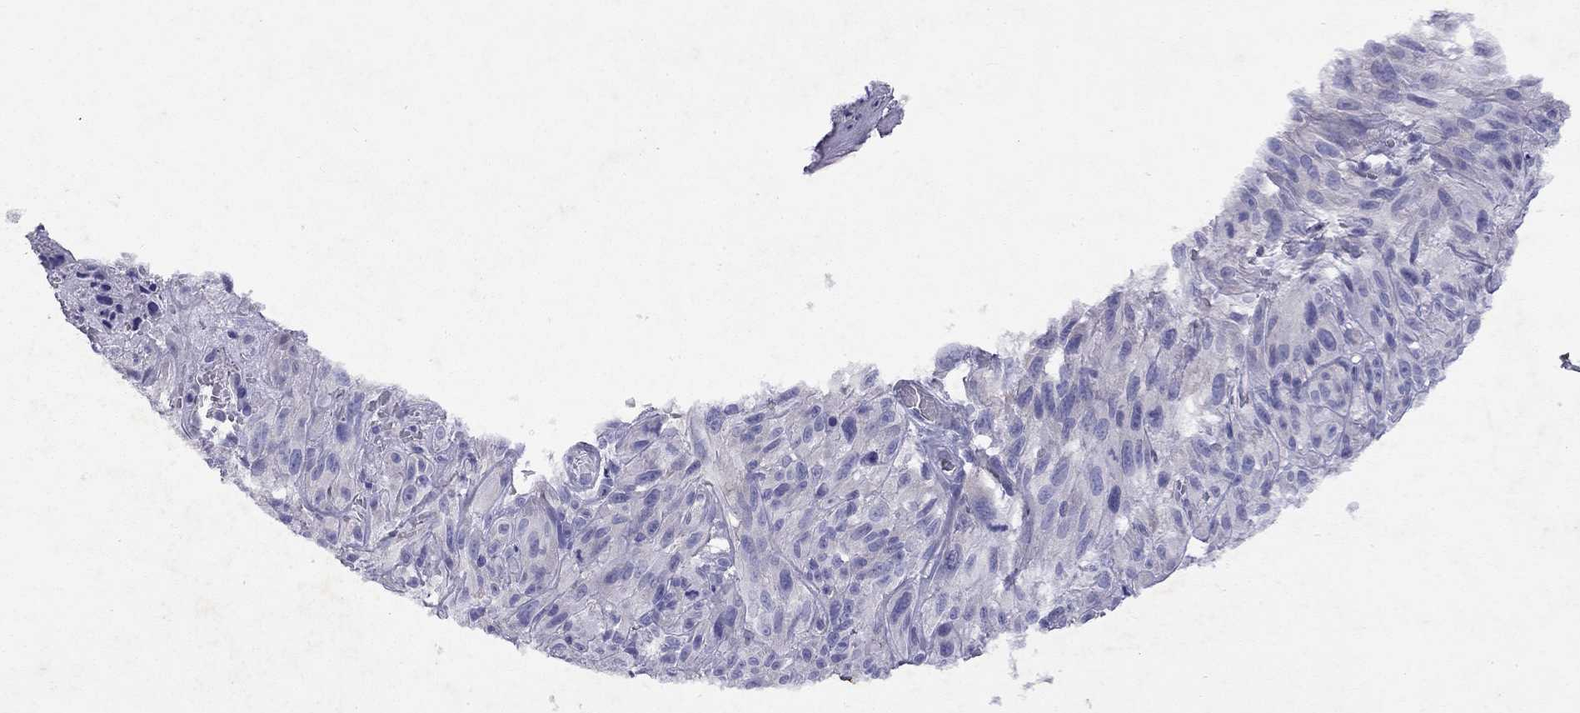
{"staining": {"intensity": "negative", "quantity": "none", "location": "none"}, "tissue": "melanoma", "cell_type": "Tumor cells", "image_type": "cancer", "snomed": [{"axis": "morphology", "description": "Malignant melanoma, NOS"}, {"axis": "topography", "description": "Skin"}], "caption": "Malignant melanoma was stained to show a protein in brown. There is no significant expression in tumor cells. (DAB immunohistochemistry (IHC) visualized using brightfield microscopy, high magnification).", "gene": "GNAT3", "patient": {"sex": "male", "age": 51}}